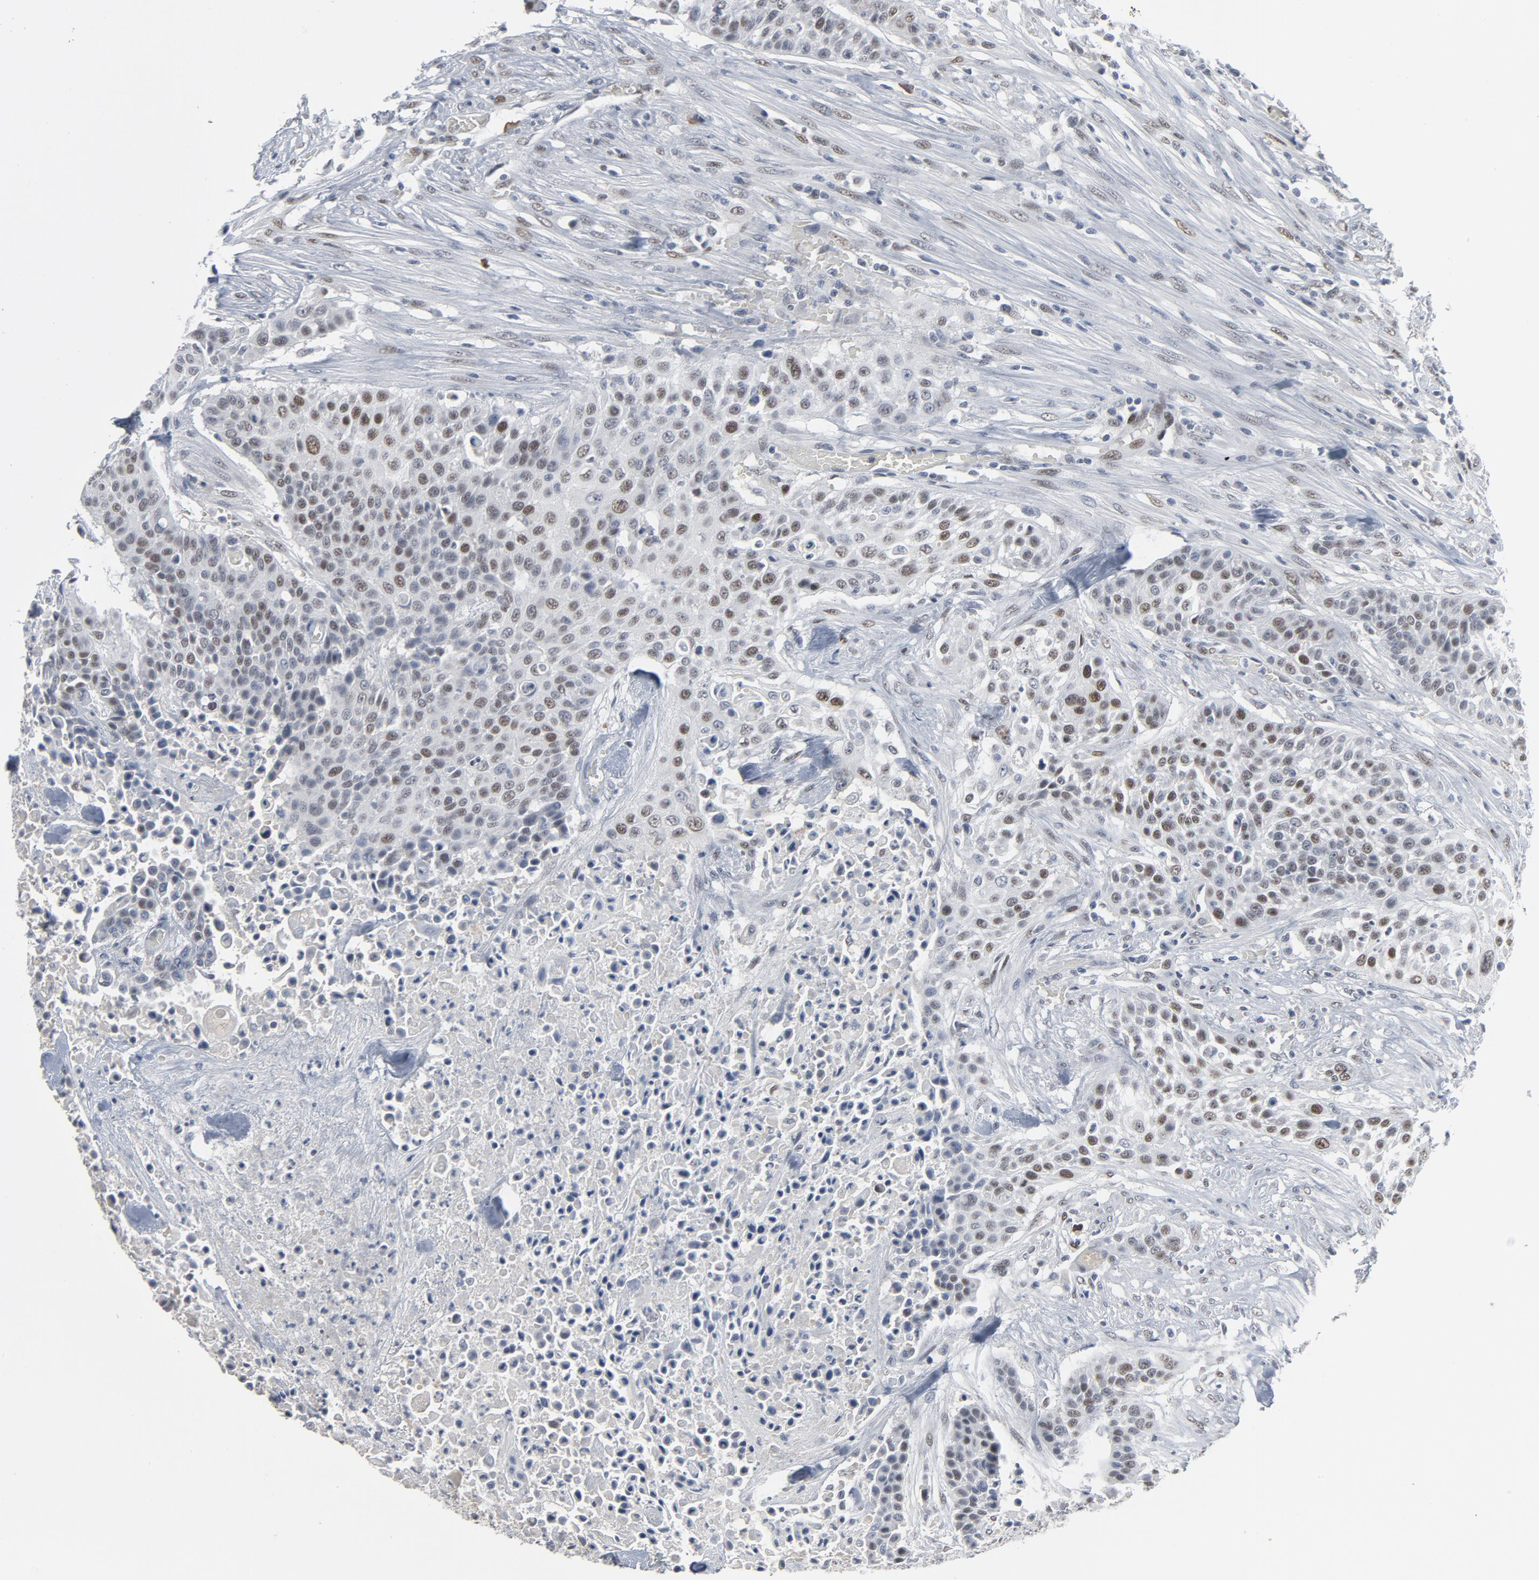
{"staining": {"intensity": "weak", "quantity": "<25%", "location": "nuclear"}, "tissue": "urothelial cancer", "cell_type": "Tumor cells", "image_type": "cancer", "snomed": [{"axis": "morphology", "description": "Urothelial carcinoma, High grade"}, {"axis": "topography", "description": "Urinary bladder"}], "caption": "There is no significant positivity in tumor cells of high-grade urothelial carcinoma.", "gene": "ATF7", "patient": {"sex": "male", "age": 74}}